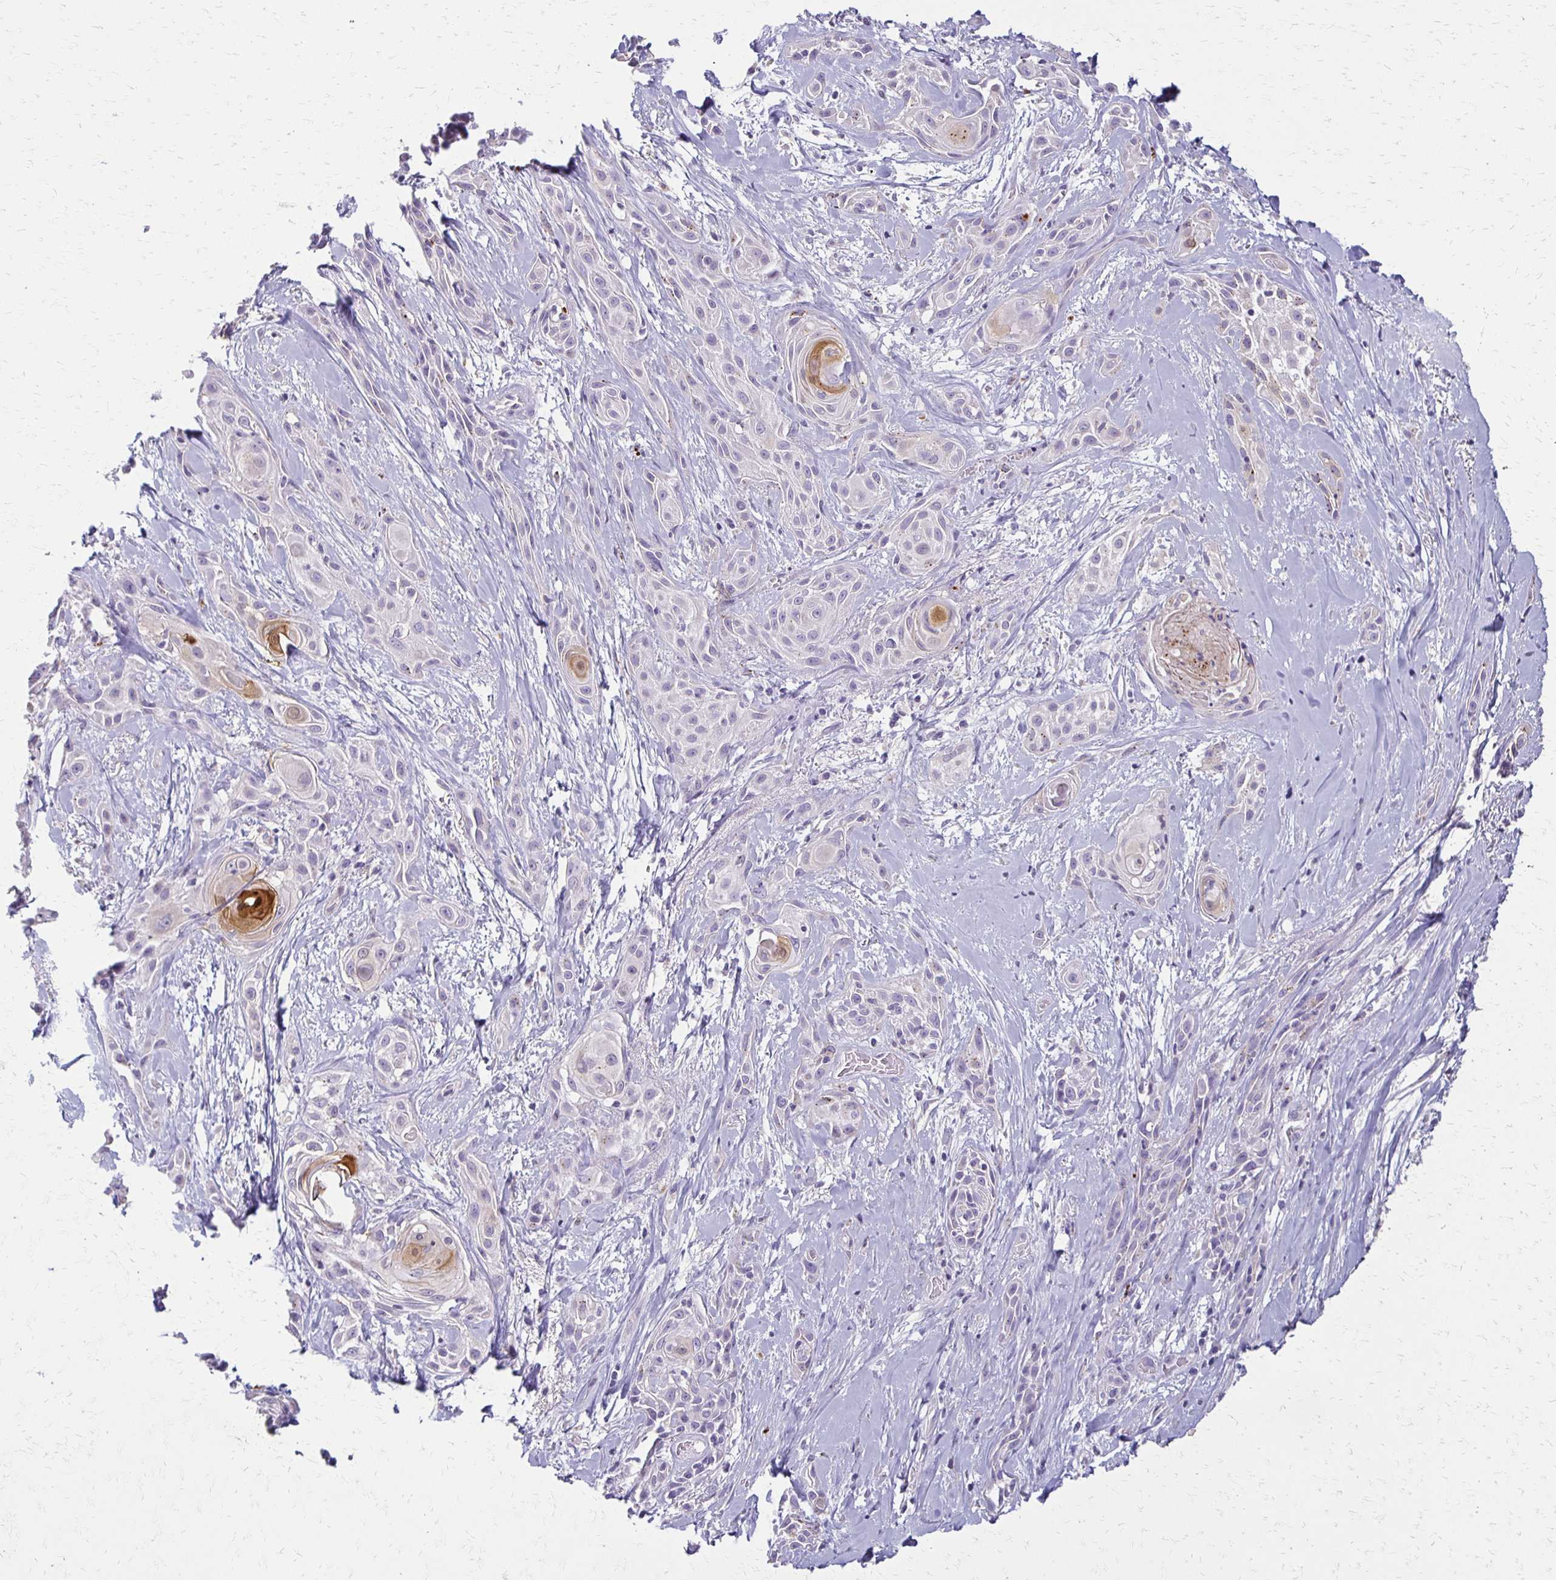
{"staining": {"intensity": "negative", "quantity": "none", "location": "none"}, "tissue": "skin cancer", "cell_type": "Tumor cells", "image_type": "cancer", "snomed": [{"axis": "morphology", "description": "Squamous cell carcinoma, NOS"}, {"axis": "topography", "description": "Skin"}, {"axis": "topography", "description": "Anal"}], "caption": "This is an IHC image of squamous cell carcinoma (skin). There is no staining in tumor cells.", "gene": "BBS12", "patient": {"sex": "male", "age": 64}}